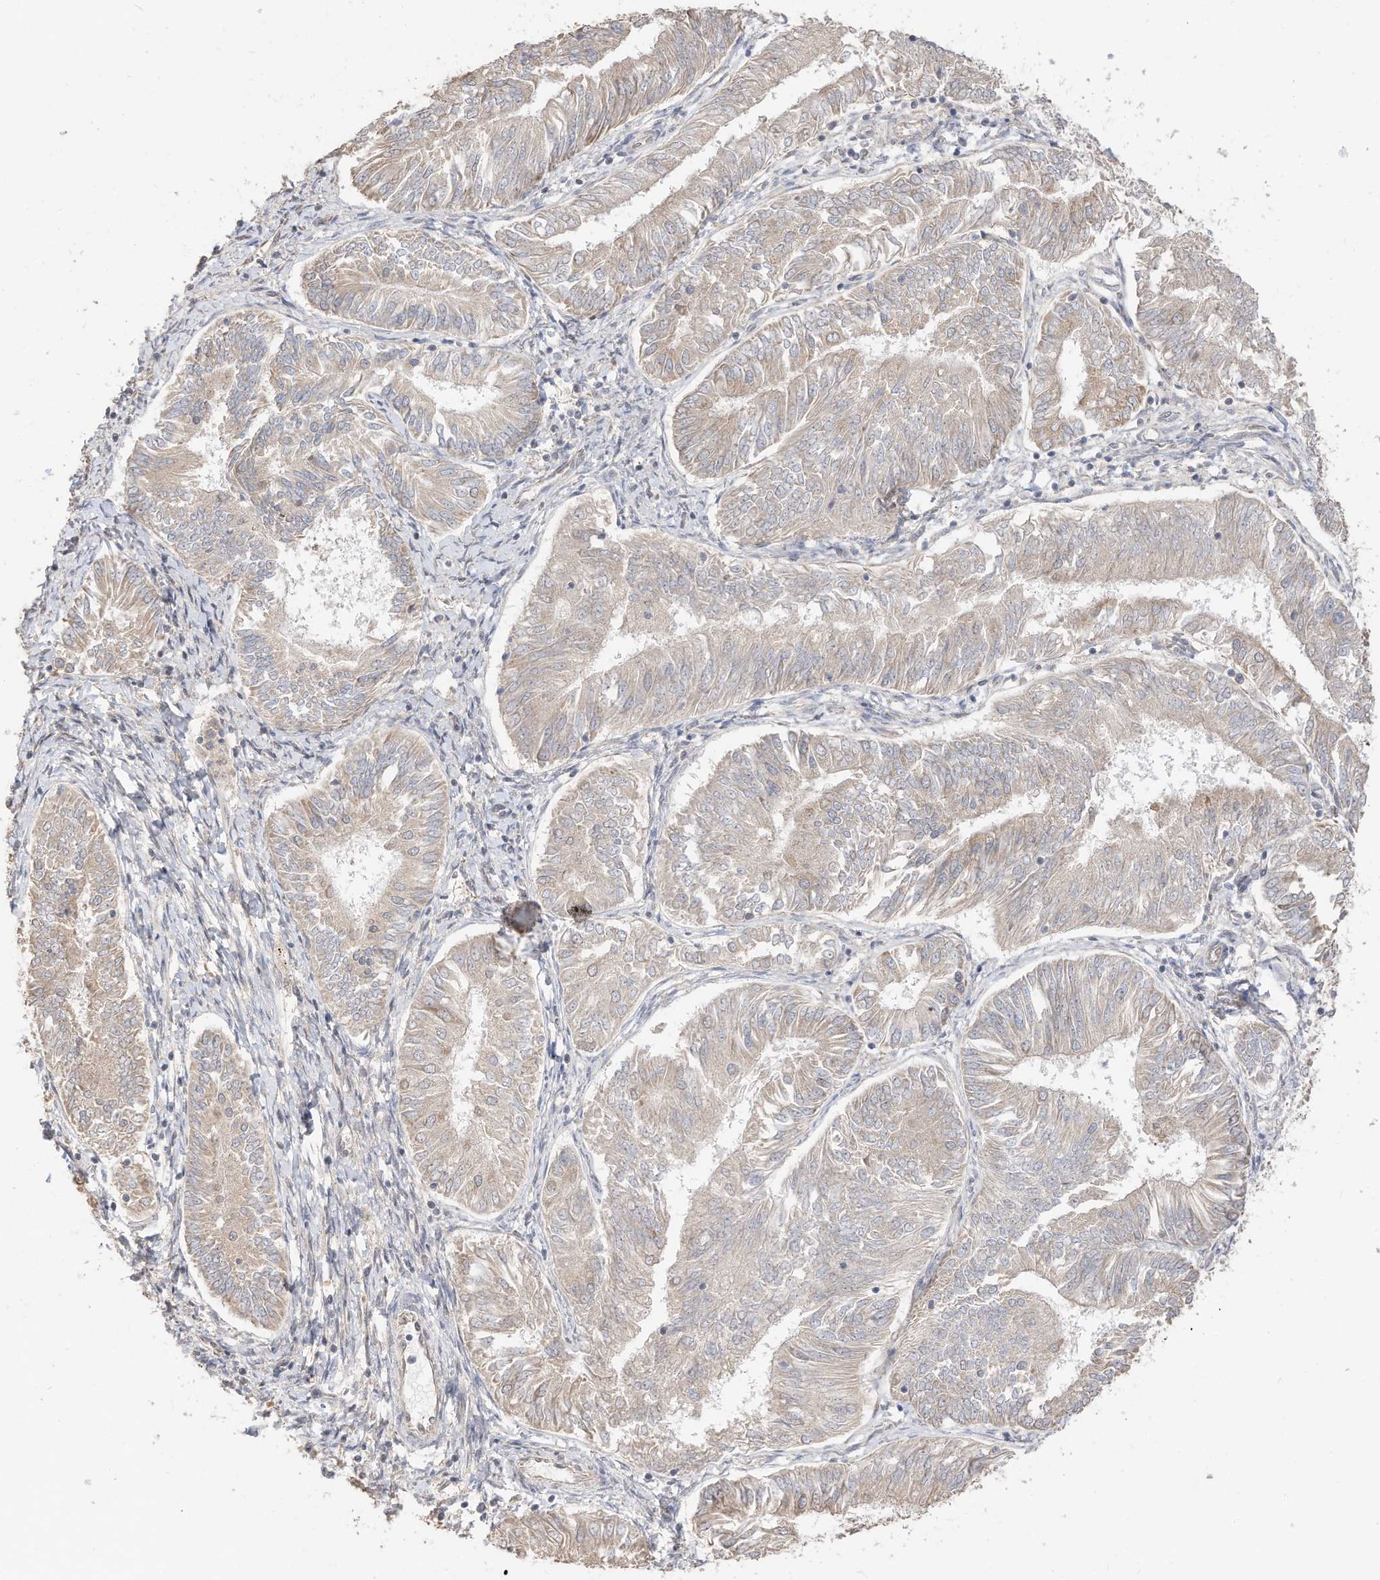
{"staining": {"intensity": "weak", "quantity": "<25%", "location": "cytoplasmic/membranous"}, "tissue": "endometrial cancer", "cell_type": "Tumor cells", "image_type": "cancer", "snomed": [{"axis": "morphology", "description": "Adenocarcinoma, NOS"}, {"axis": "topography", "description": "Endometrium"}], "caption": "DAB (3,3'-diaminobenzidine) immunohistochemical staining of human endometrial cancer (adenocarcinoma) shows no significant staining in tumor cells.", "gene": "CAGE1", "patient": {"sex": "female", "age": 58}}